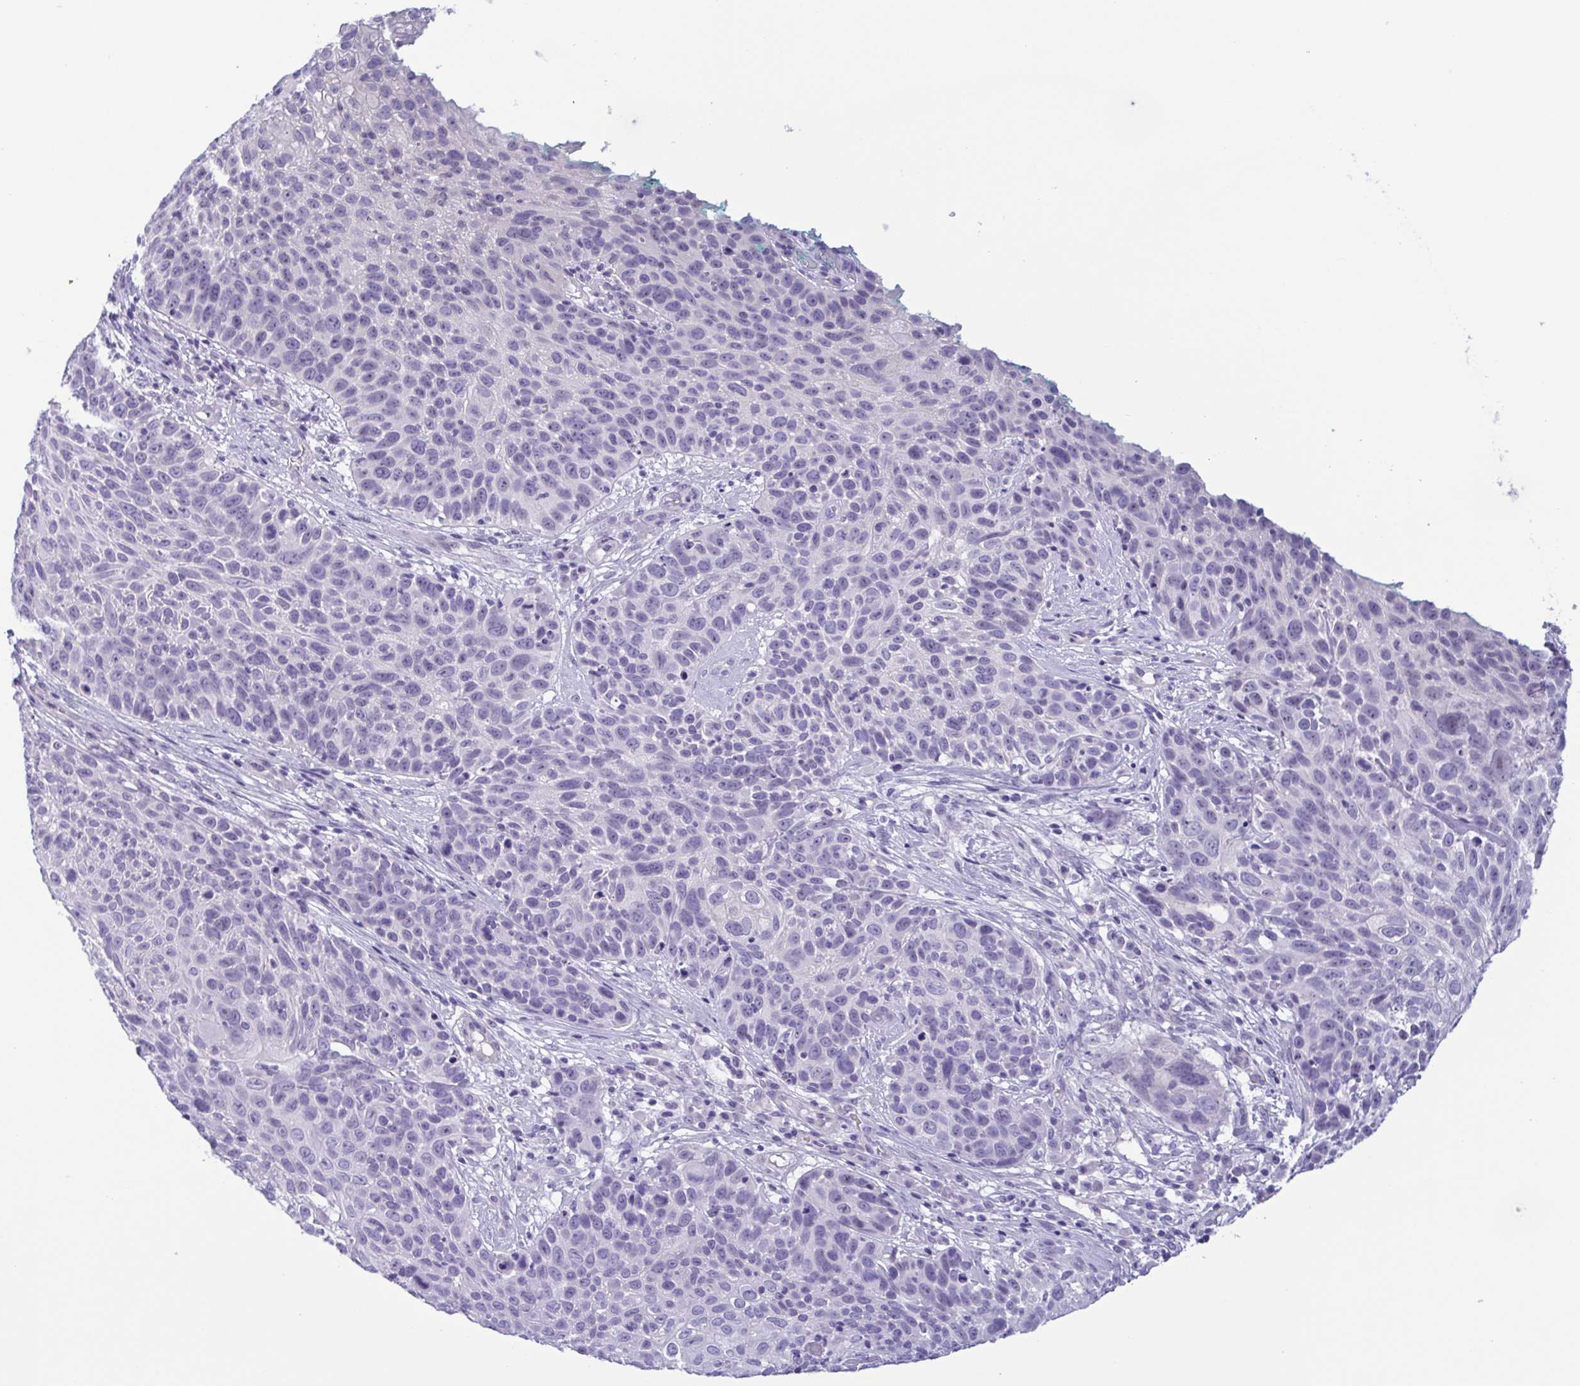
{"staining": {"intensity": "negative", "quantity": "none", "location": "none"}, "tissue": "skin cancer", "cell_type": "Tumor cells", "image_type": "cancer", "snomed": [{"axis": "morphology", "description": "Squamous cell carcinoma, NOS"}, {"axis": "topography", "description": "Skin"}], "caption": "Immunohistochemistry of skin squamous cell carcinoma shows no positivity in tumor cells. The staining is performed using DAB brown chromogen with nuclei counter-stained in using hematoxylin.", "gene": "MYL7", "patient": {"sex": "male", "age": 92}}